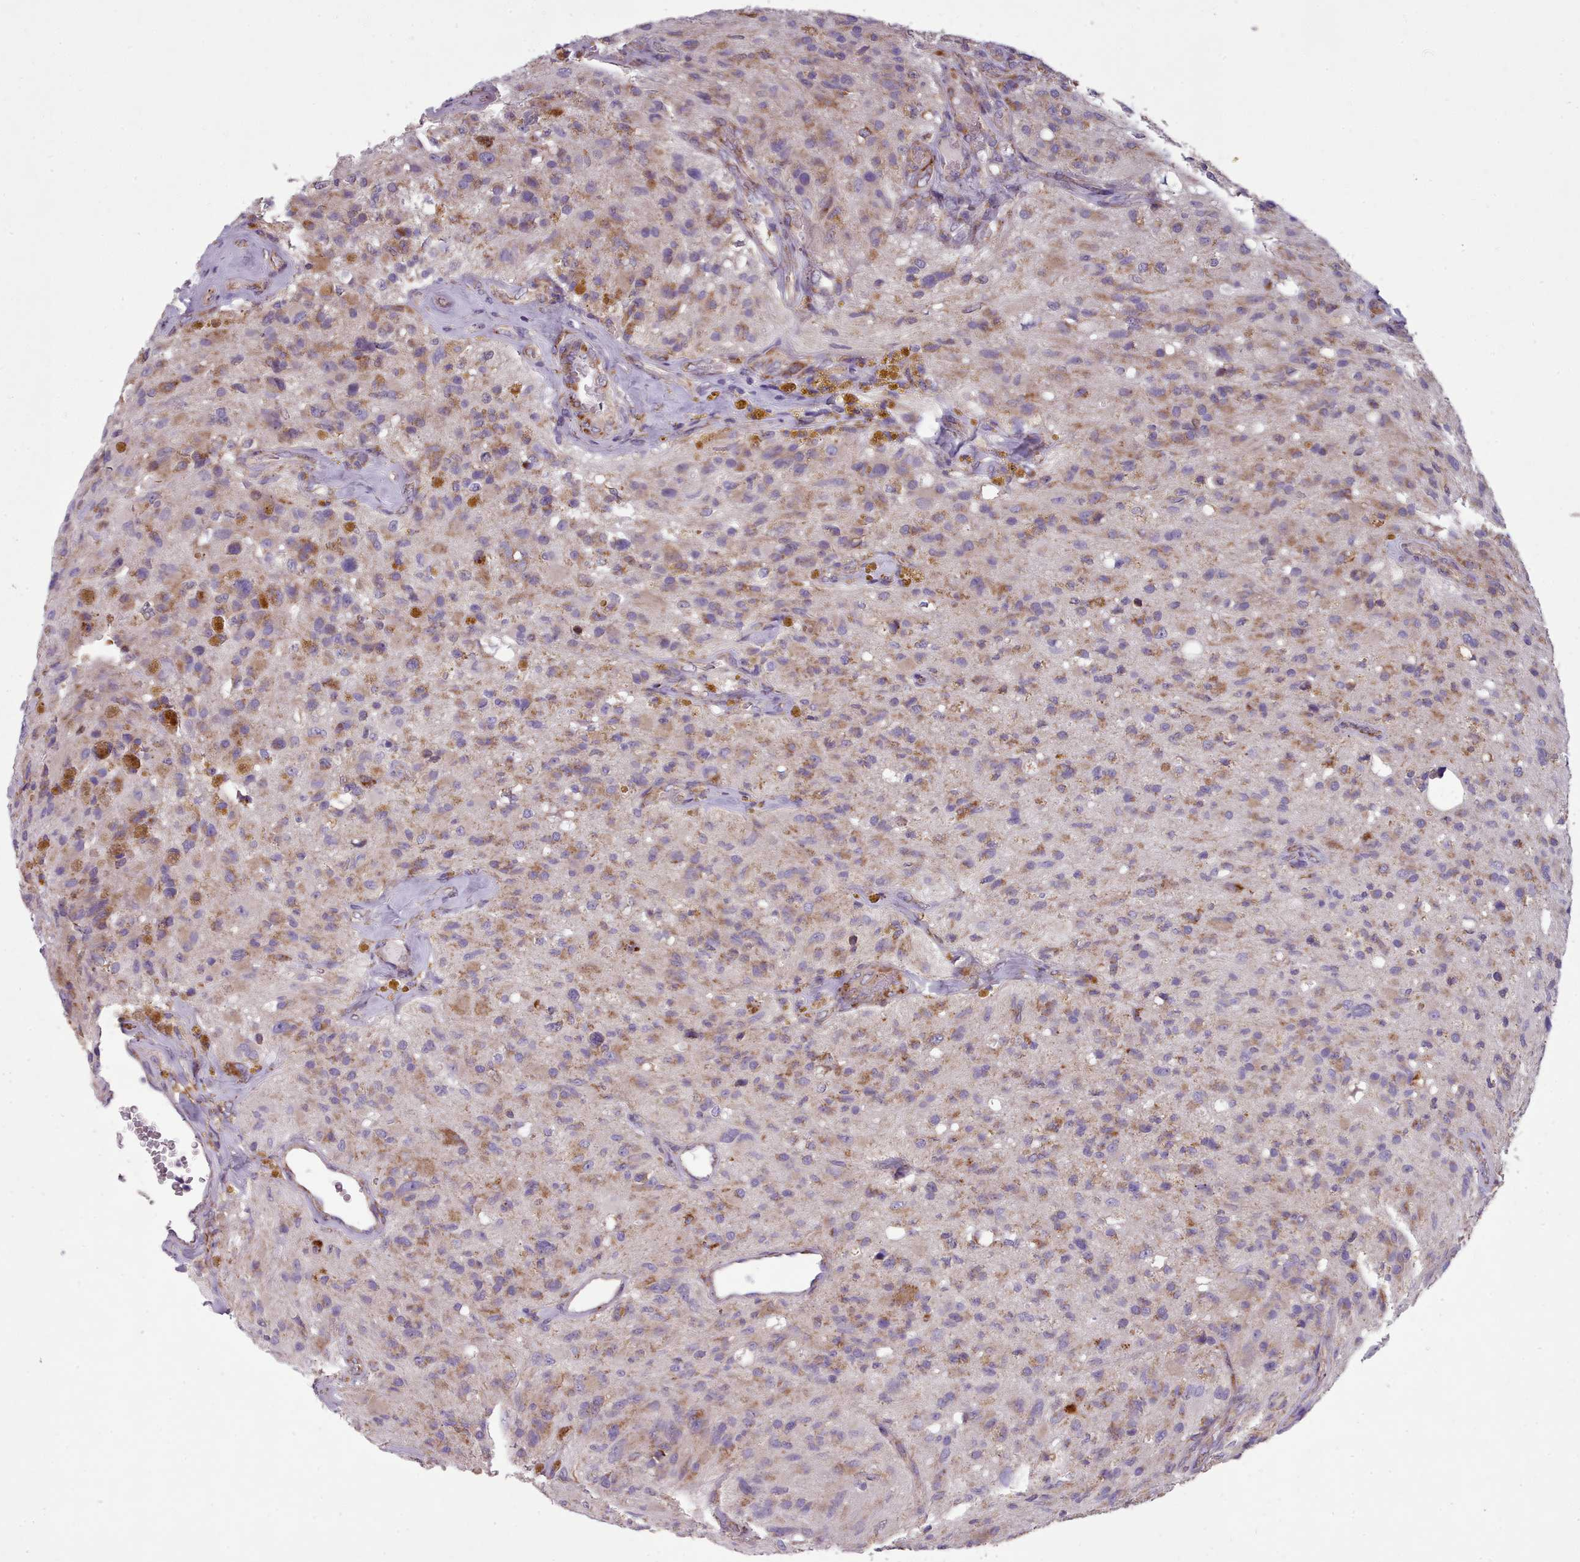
{"staining": {"intensity": "moderate", "quantity": "<25%", "location": "cytoplasmic/membranous"}, "tissue": "glioma", "cell_type": "Tumor cells", "image_type": "cancer", "snomed": [{"axis": "morphology", "description": "Glioma, malignant, High grade"}, {"axis": "topography", "description": "Brain"}], "caption": "Malignant glioma (high-grade) tissue exhibits moderate cytoplasmic/membranous staining in about <25% of tumor cells, visualized by immunohistochemistry. (DAB = brown stain, brightfield microscopy at high magnification).", "gene": "FKBP10", "patient": {"sex": "male", "age": 69}}